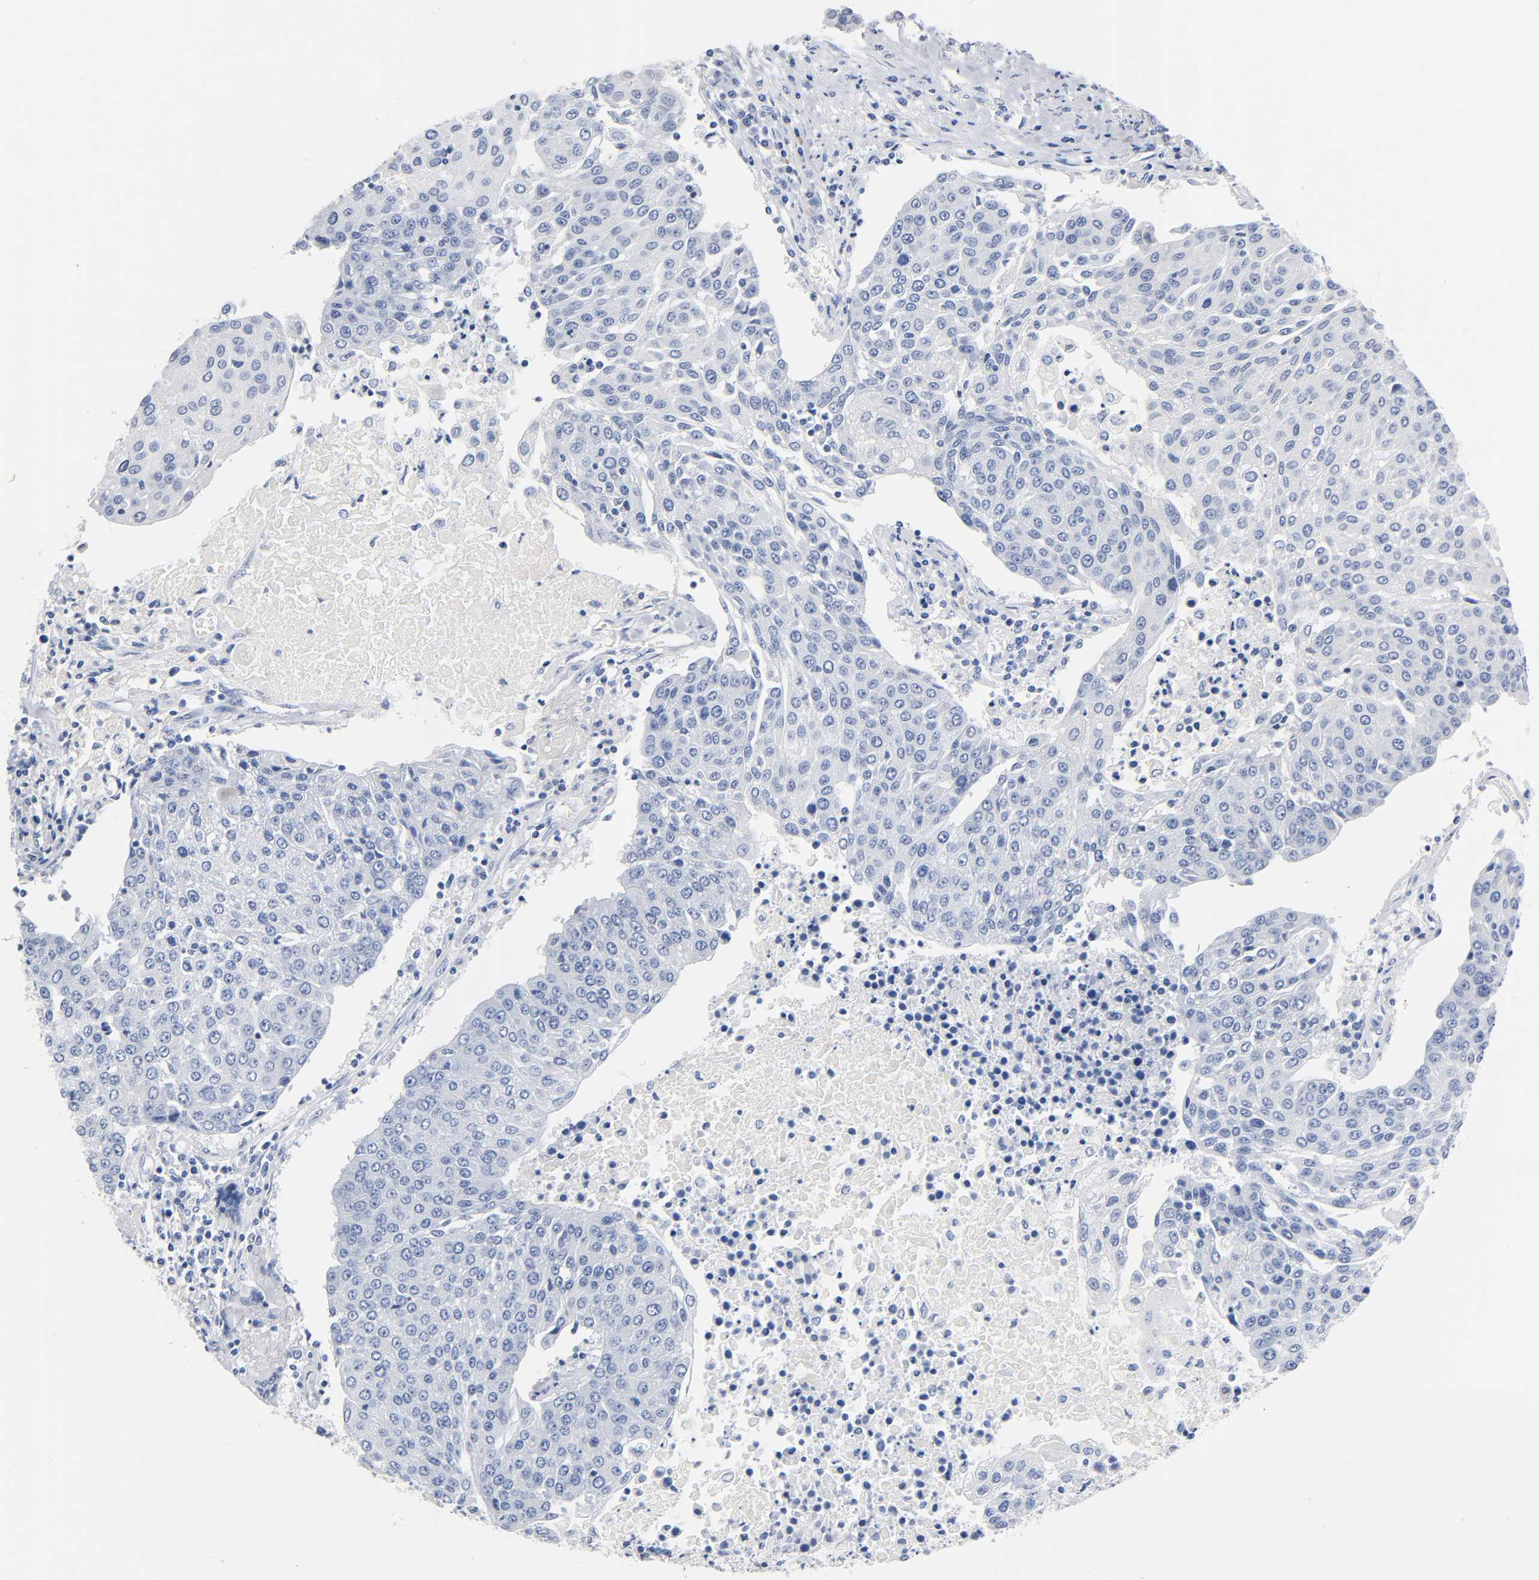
{"staining": {"intensity": "negative", "quantity": "none", "location": "none"}, "tissue": "urothelial cancer", "cell_type": "Tumor cells", "image_type": "cancer", "snomed": [{"axis": "morphology", "description": "Urothelial carcinoma, High grade"}, {"axis": "topography", "description": "Urinary bladder"}], "caption": "Human urothelial cancer stained for a protein using immunohistochemistry shows no staining in tumor cells.", "gene": "NAB2", "patient": {"sex": "female", "age": 85}}